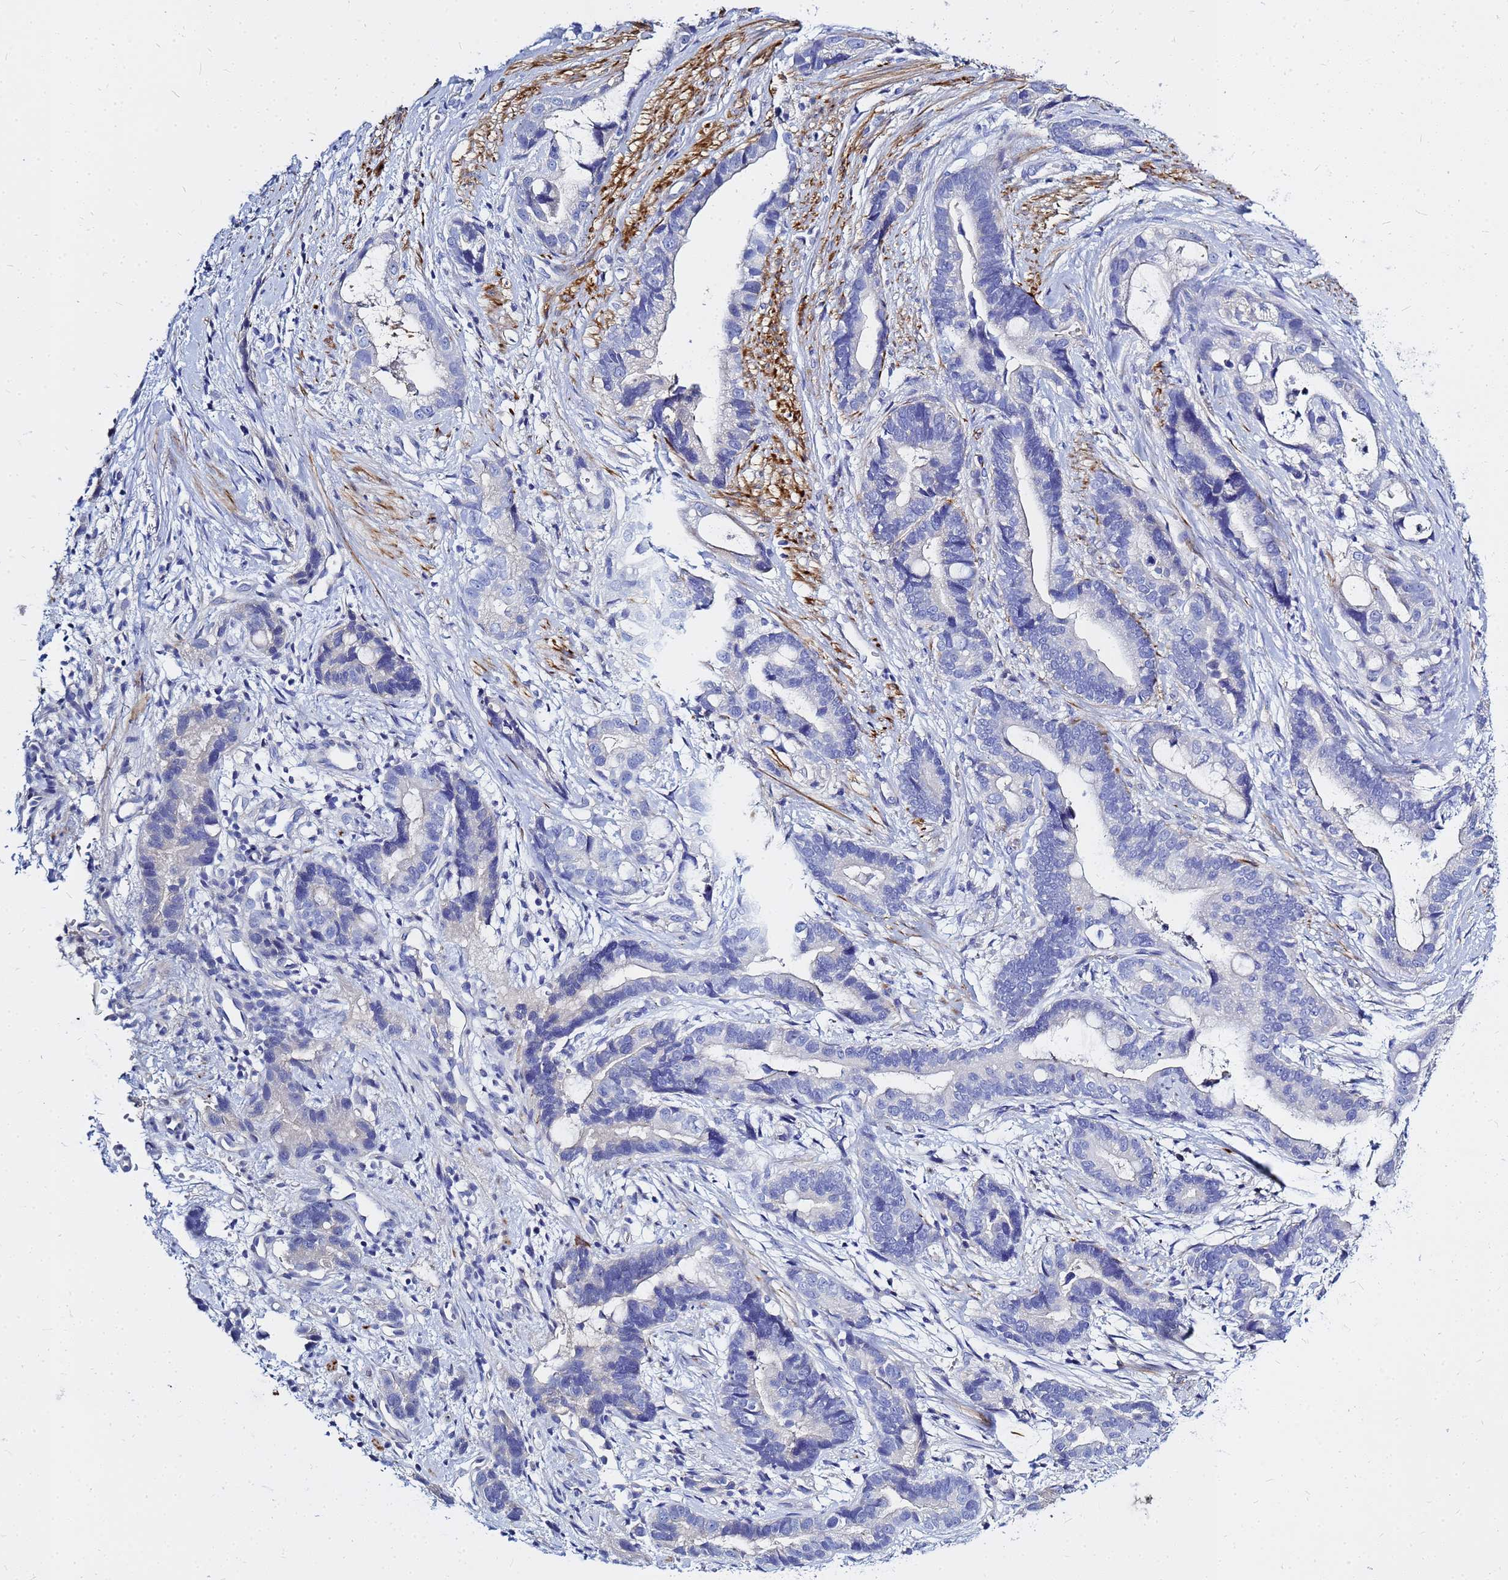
{"staining": {"intensity": "negative", "quantity": "none", "location": "none"}, "tissue": "stomach cancer", "cell_type": "Tumor cells", "image_type": "cancer", "snomed": [{"axis": "morphology", "description": "Adenocarcinoma, NOS"}, {"axis": "topography", "description": "Stomach"}], "caption": "Tumor cells show no significant staining in stomach adenocarcinoma.", "gene": "ZNF552", "patient": {"sex": "male", "age": 55}}